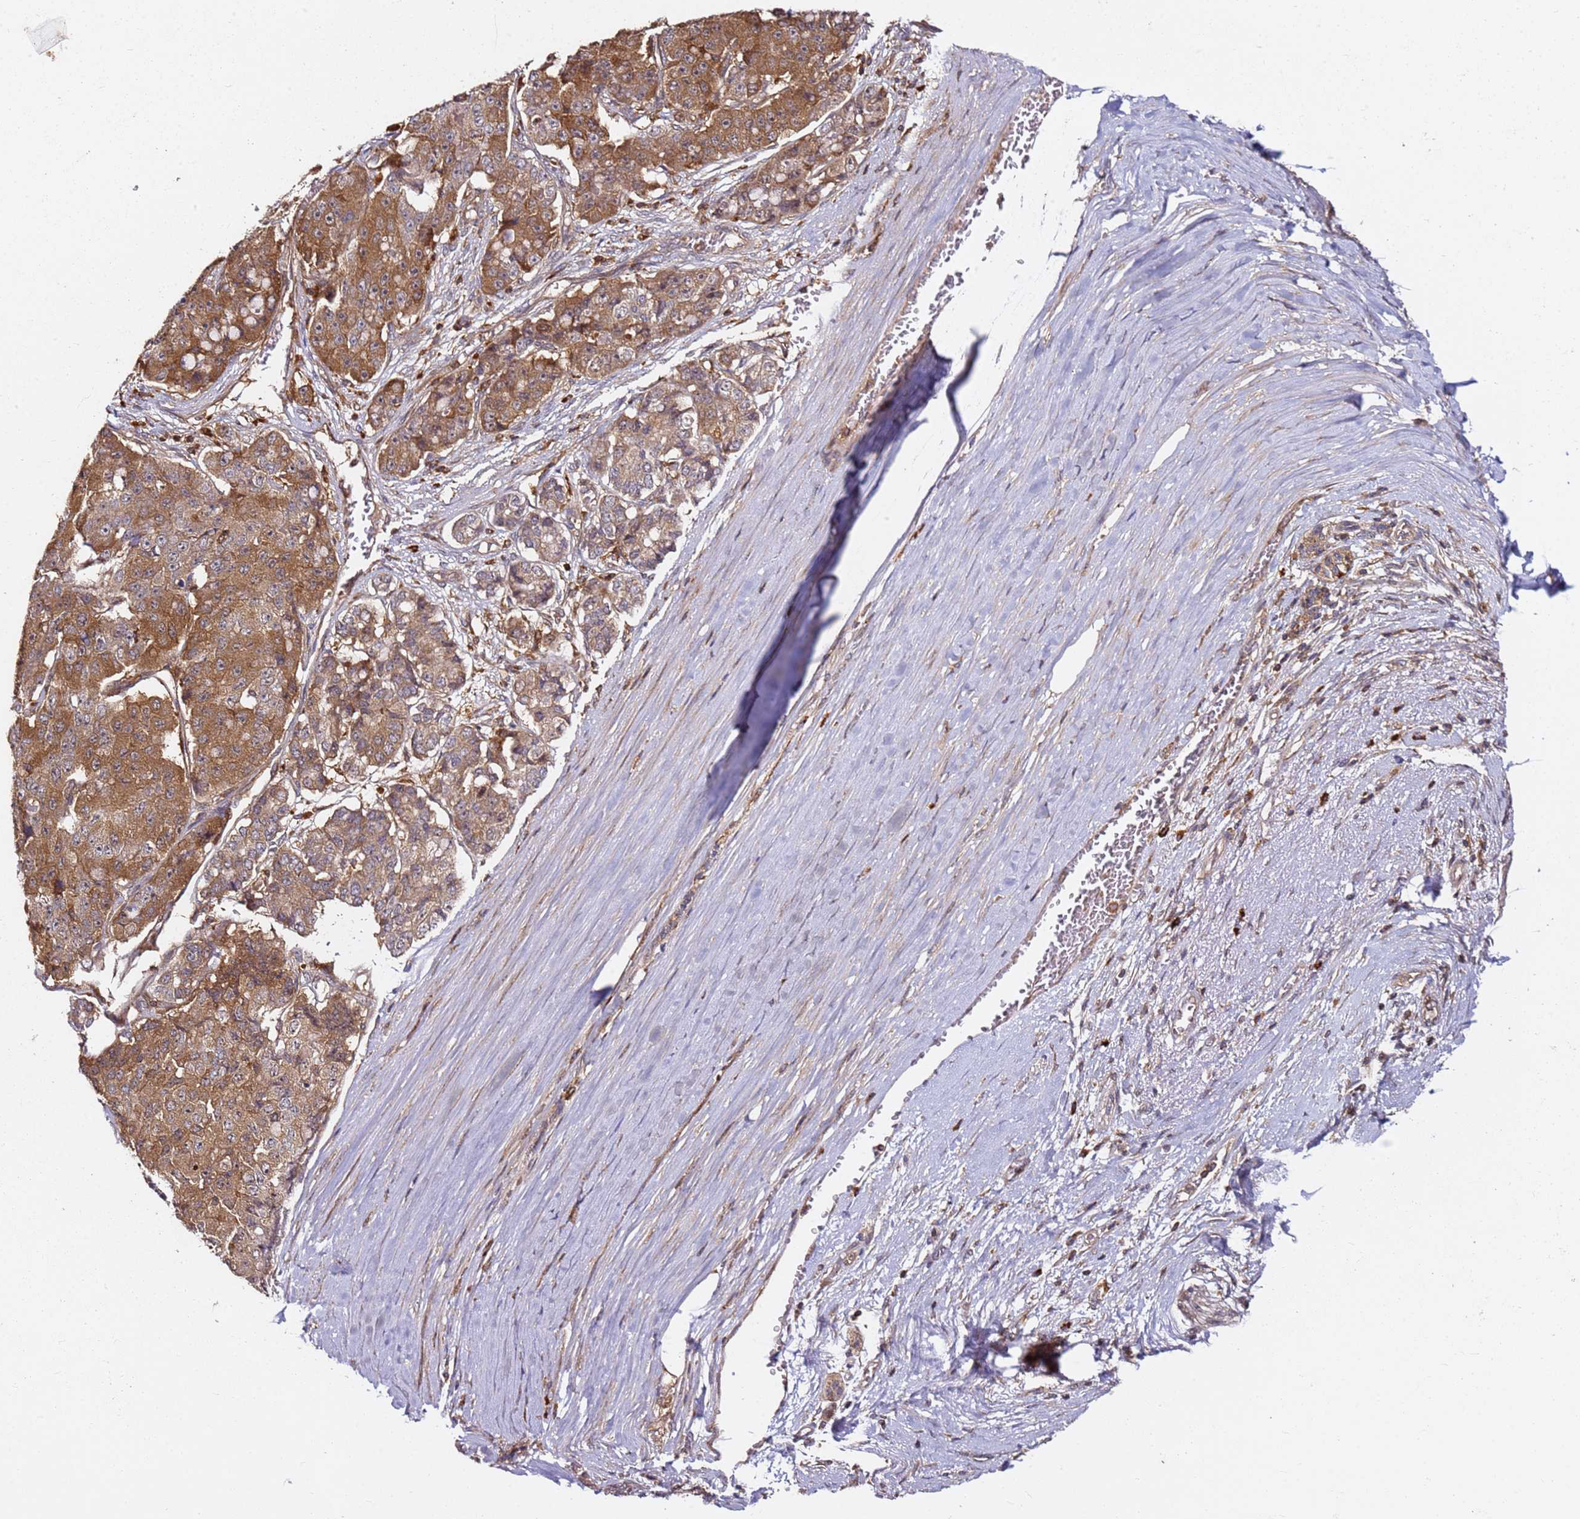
{"staining": {"intensity": "moderate", "quantity": ">75%", "location": "cytoplasmic/membranous,nuclear"}, "tissue": "pancreatic cancer", "cell_type": "Tumor cells", "image_type": "cancer", "snomed": [{"axis": "morphology", "description": "Adenocarcinoma, NOS"}, {"axis": "topography", "description": "Pancreas"}], "caption": "Tumor cells display medium levels of moderate cytoplasmic/membranous and nuclear positivity in approximately >75% of cells in adenocarcinoma (pancreatic).", "gene": "PRMT7", "patient": {"sex": "male", "age": 50}}